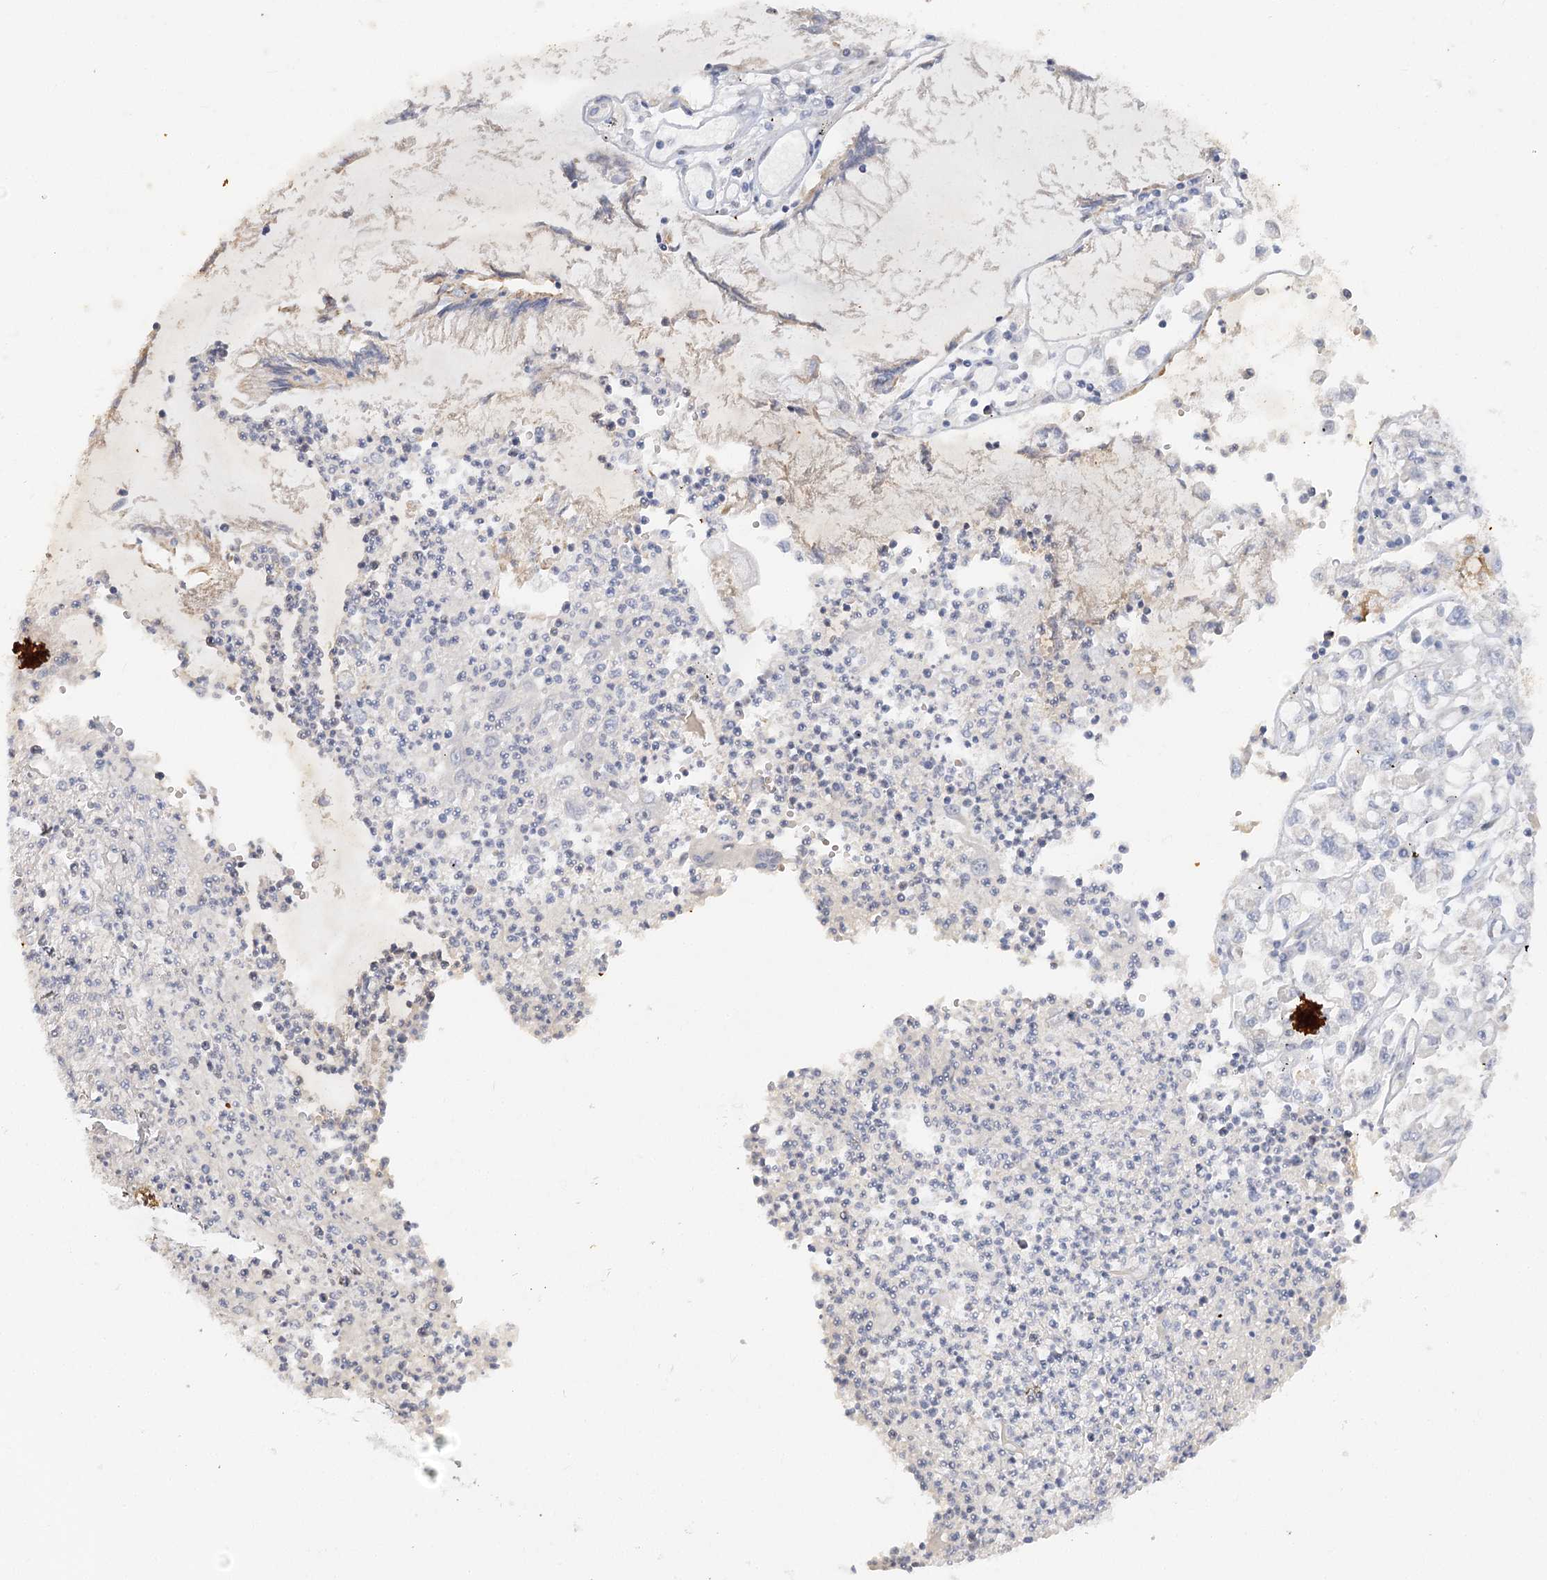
{"staining": {"intensity": "negative", "quantity": "none", "location": "none"}, "tissue": "stomach cancer", "cell_type": "Tumor cells", "image_type": "cancer", "snomed": [{"axis": "morphology", "description": "Adenocarcinoma, NOS"}, {"axis": "topography", "description": "Stomach"}], "caption": "This is a image of immunohistochemistry (IHC) staining of adenocarcinoma (stomach), which shows no positivity in tumor cells.", "gene": "NELL2", "patient": {"sex": "female", "age": 76}}